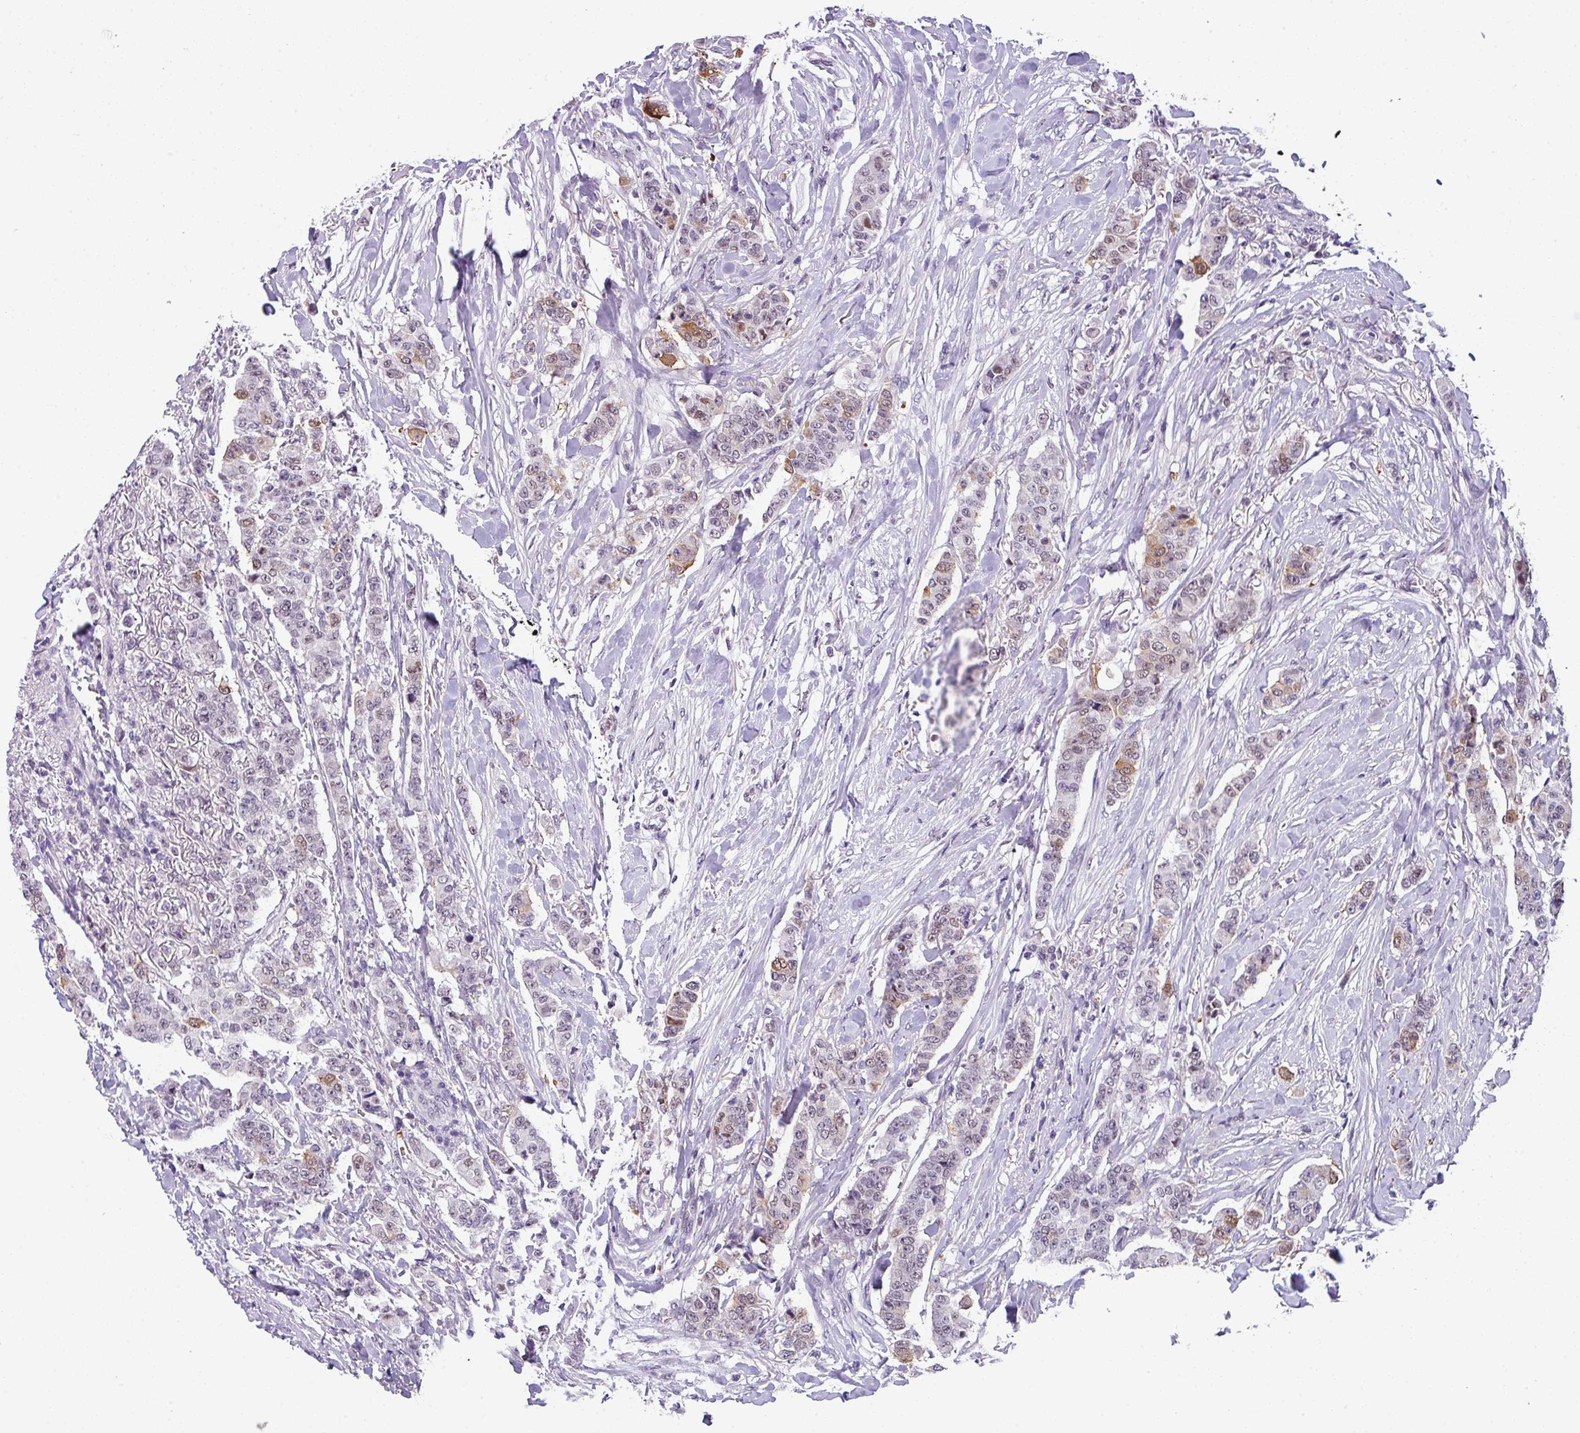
{"staining": {"intensity": "weak", "quantity": "<25%", "location": "cytoplasmic/membranous,nuclear"}, "tissue": "breast cancer", "cell_type": "Tumor cells", "image_type": "cancer", "snomed": [{"axis": "morphology", "description": "Duct carcinoma"}, {"axis": "topography", "description": "Breast"}], "caption": "Immunohistochemistry (IHC) of breast cancer shows no staining in tumor cells.", "gene": "ZFP3", "patient": {"sex": "female", "age": 40}}